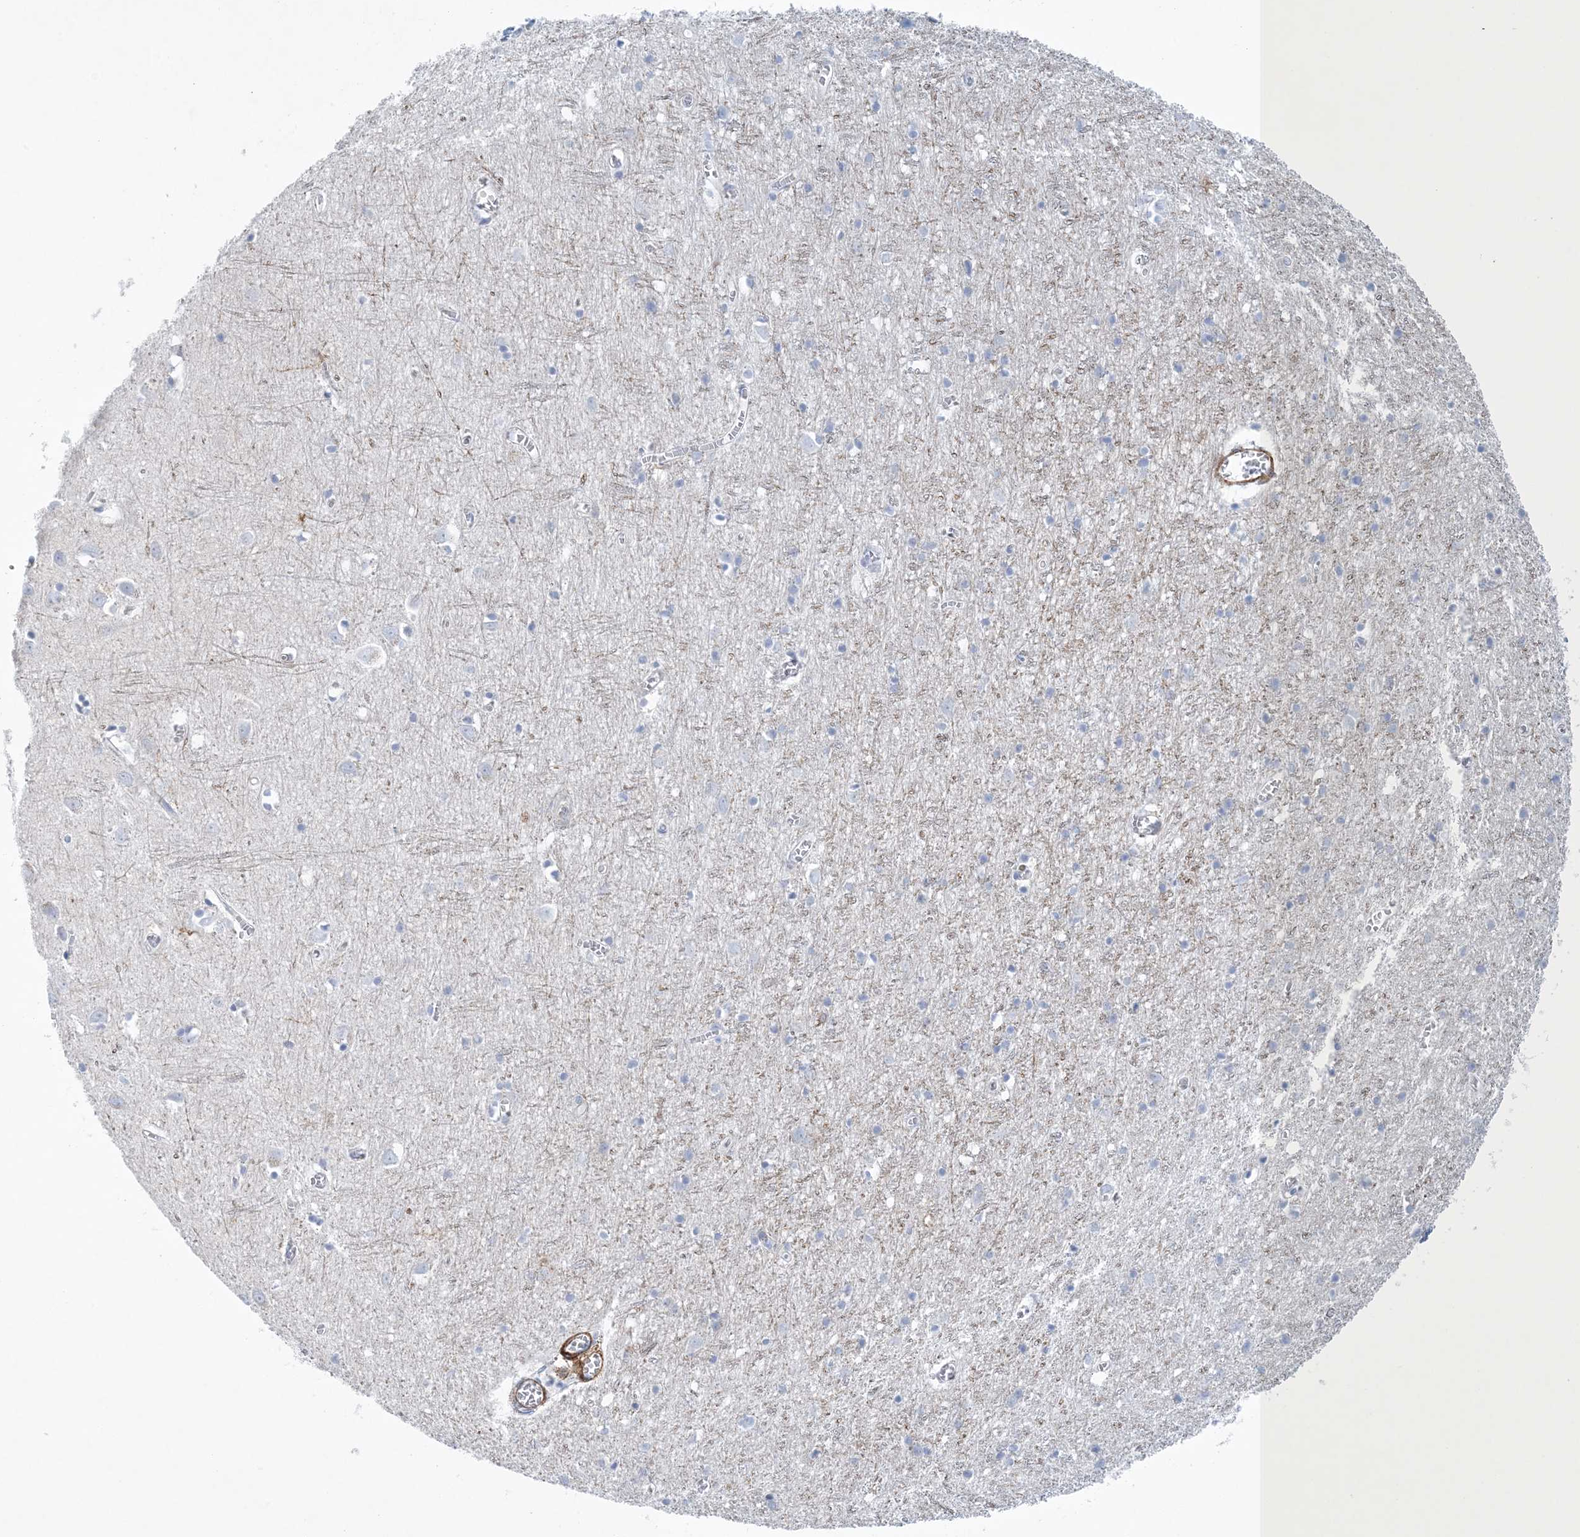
{"staining": {"intensity": "strong", "quantity": "25%-75%", "location": "cytoplasmic/membranous"}, "tissue": "cerebral cortex", "cell_type": "Endothelial cells", "image_type": "normal", "snomed": [{"axis": "morphology", "description": "Normal tissue, NOS"}, {"axis": "topography", "description": "Cerebral cortex"}], "caption": "This photomicrograph exhibits immunohistochemistry (IHC) staining of benign cerebral cortex, with high strong cytoplasmic/membranous expression in approximately 25%-75% of endothelial cells.", "gene": "SHANK1", "patient": {"sex": "female", "age": 64}}